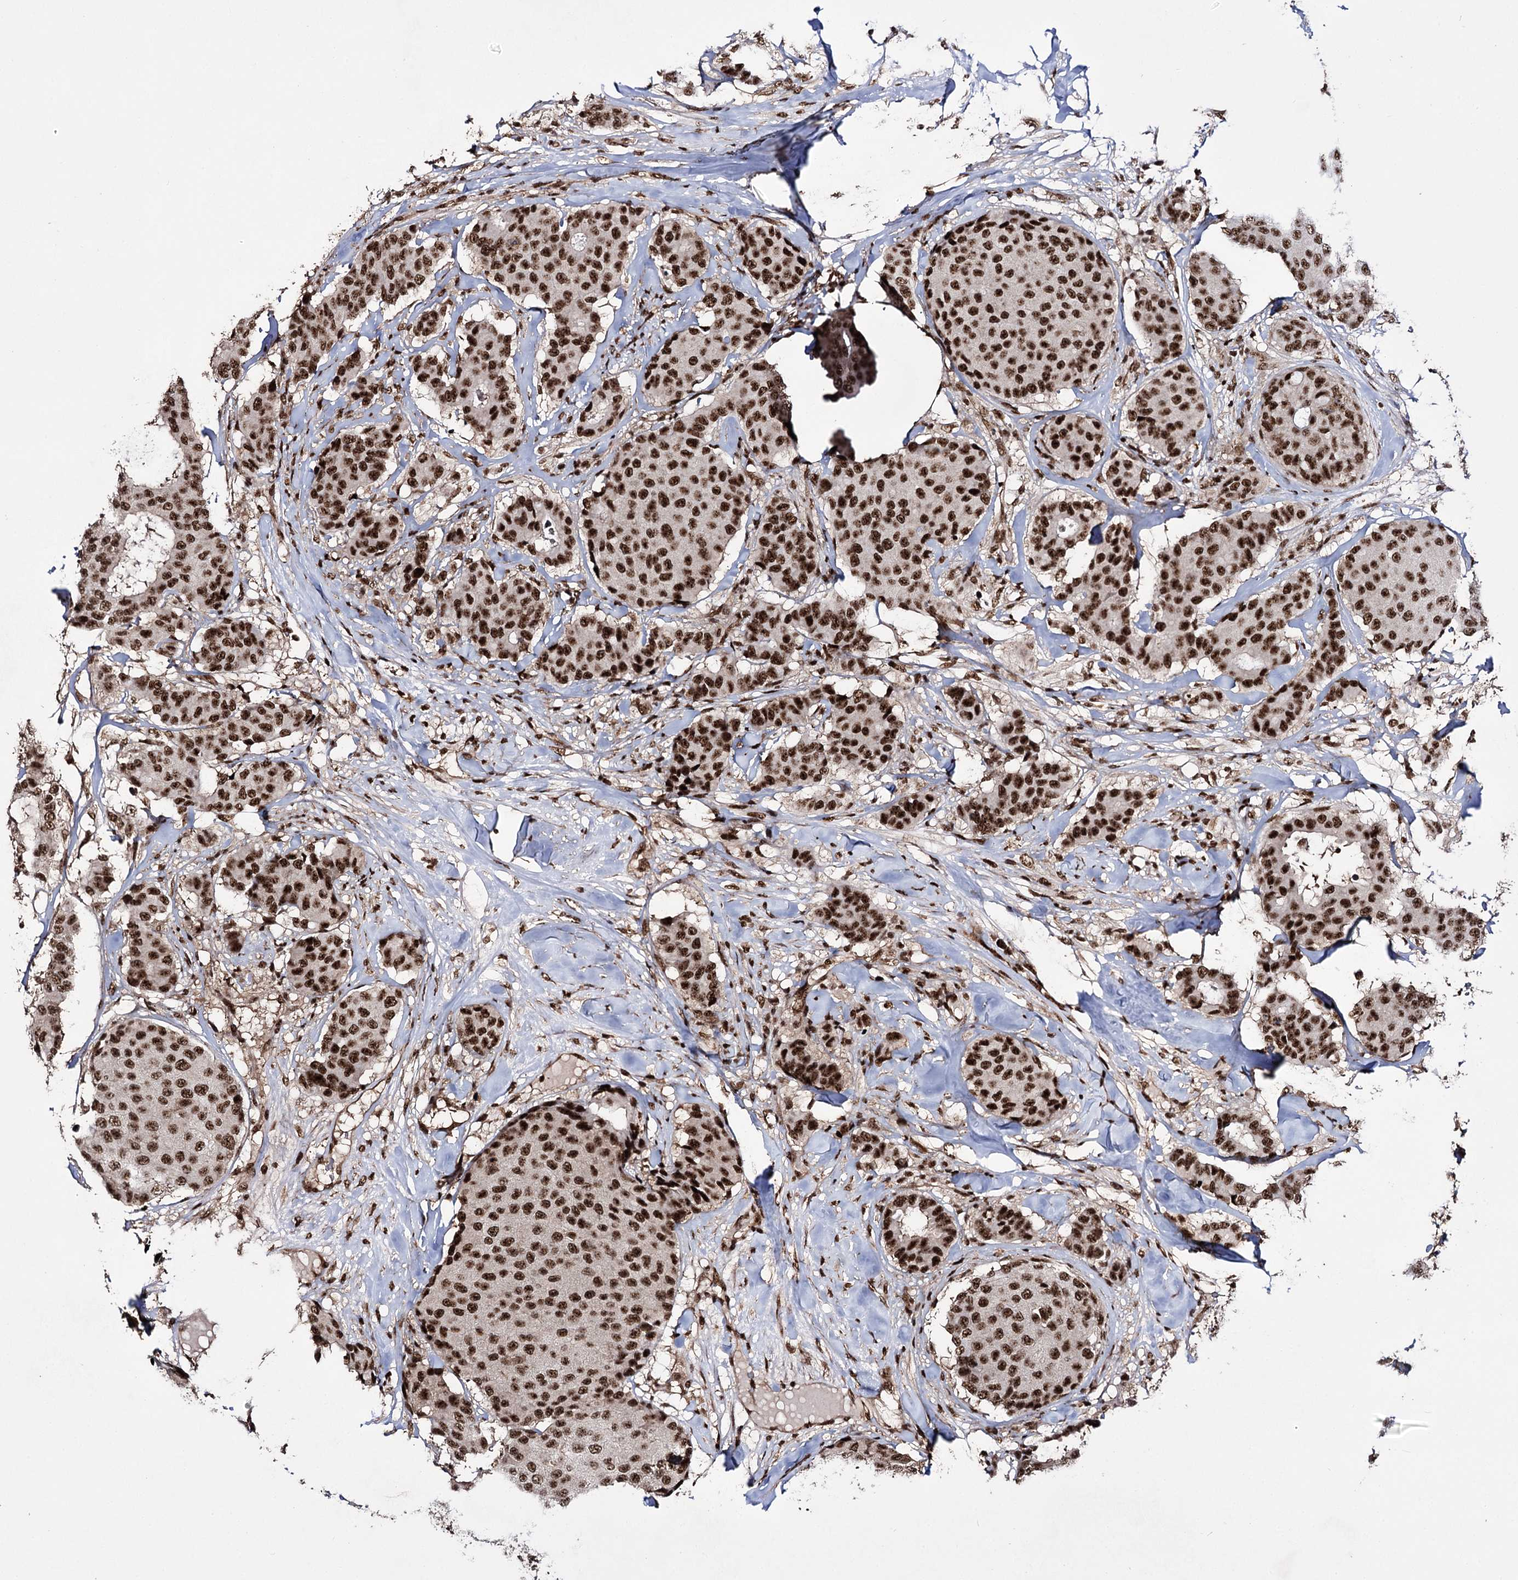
{"staining": {"intensity": "strong", "quantity": ">75%", "location": "nuclear"}, "tissue": "breast cancer", "cell_type": "Tumor cells", "image_type": "cancer", "snomed": [{"axis": "morphology", "description": "Duct carcinoma"}, {"axis": "topography", "description": "Breast"}], "caption": "Tumor cells exhibit high levels of strong nuclear expression in about >75% of cells in human breast cancer. (IHC, brightfield microscopy, high magnification).", "gene": "PRPF40A", "patient": {"sex": "female", "age": 75}}